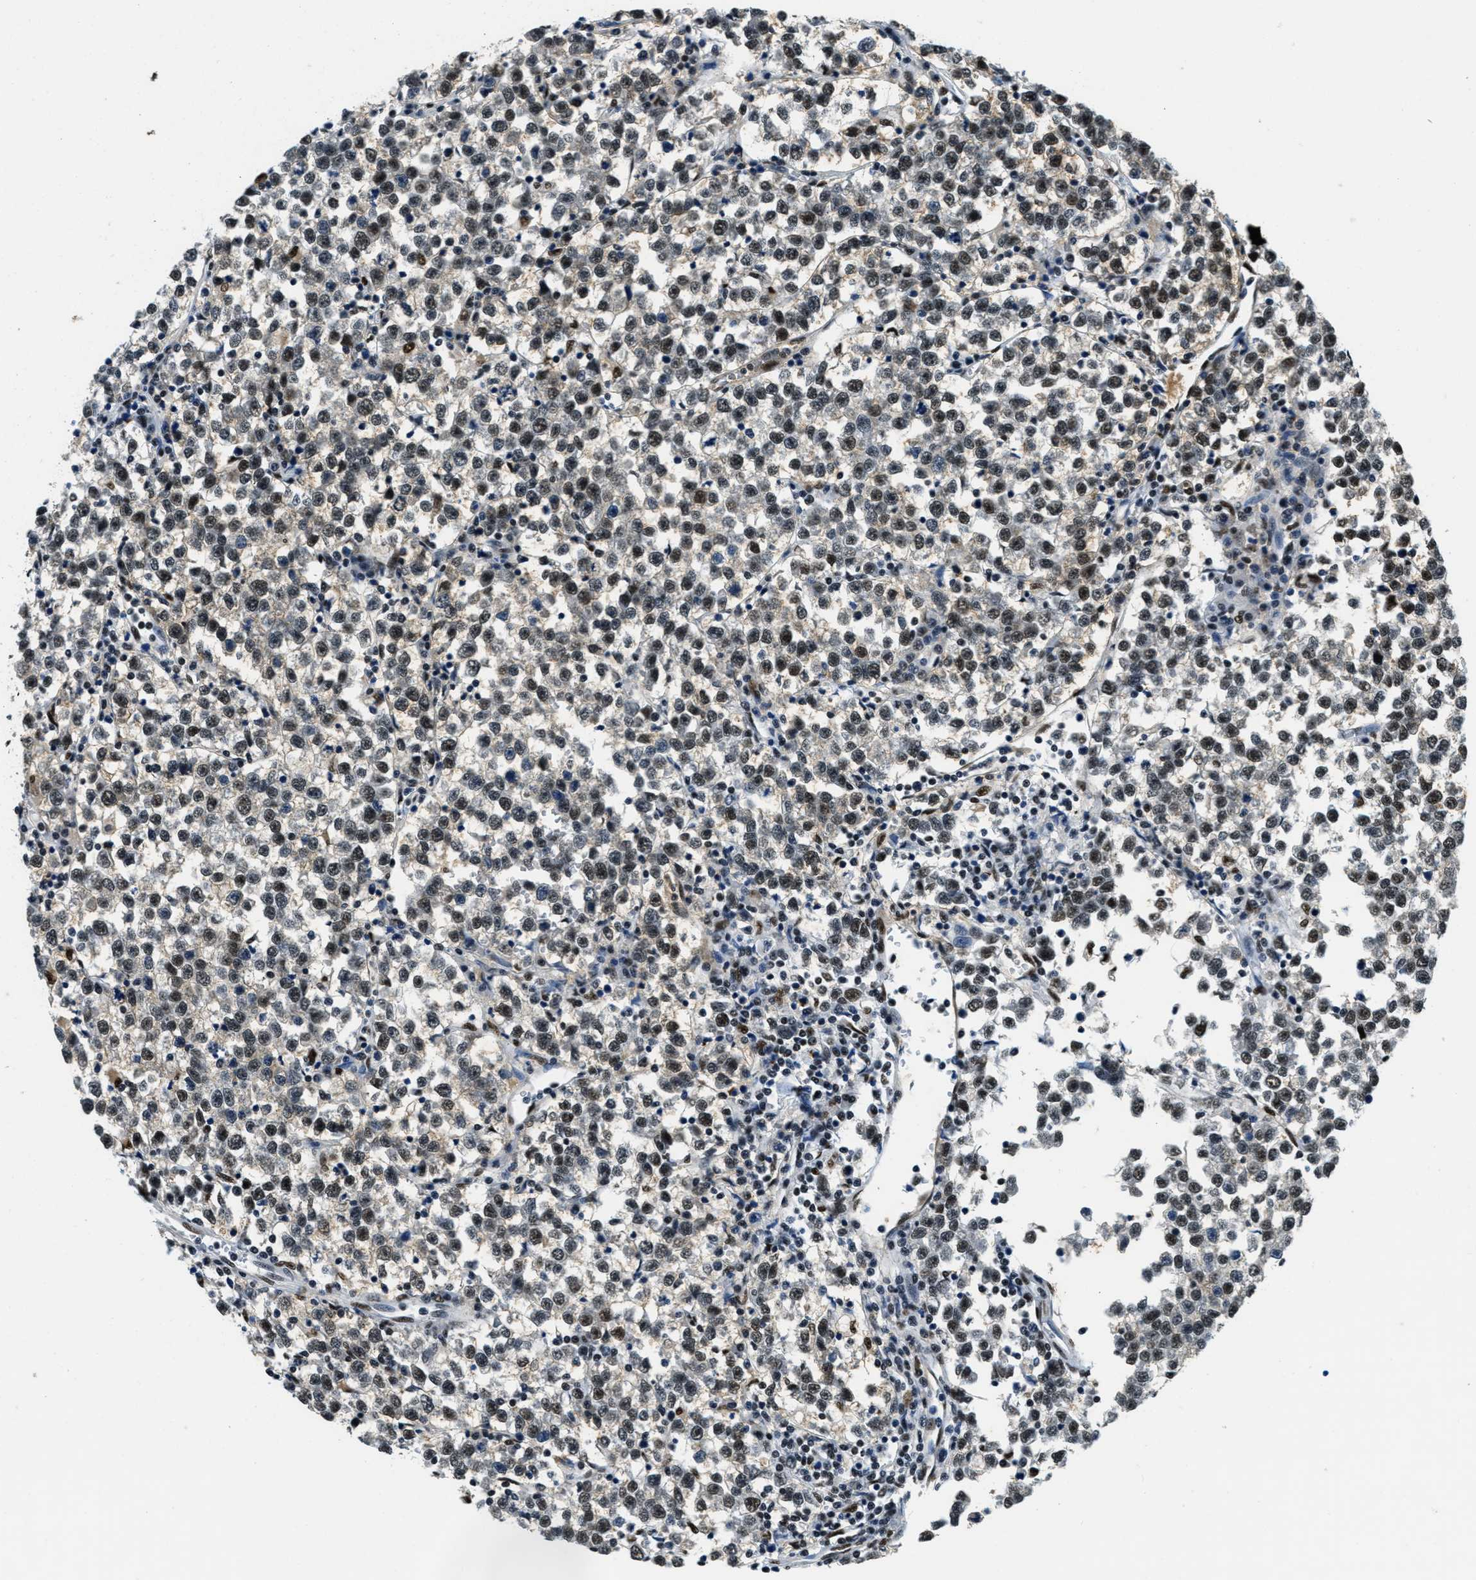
{"staining": {"intensity": "strong", "quantity": ">75%", "location": "nuclear"}, "tissue": "testis cancer", "cell_type": "Tumor cells", "image_type": "cancer", "snomed": [{"axis": "morphology", "description": "Normal tissue, NOS"}, {"axis": "morphology", "description": "Seminoma, NOS"}, {"axis": "topography", "description": "Testis"}], "caption": "Immunohistochemistry image of human seminoma (testis) stained for a protein (brown), which demonstrates high levels of strong nuclear staining in approximately >75% of tumor cells.", "gene": "SSB", "patient": {"sex": "male", "age": 43}}